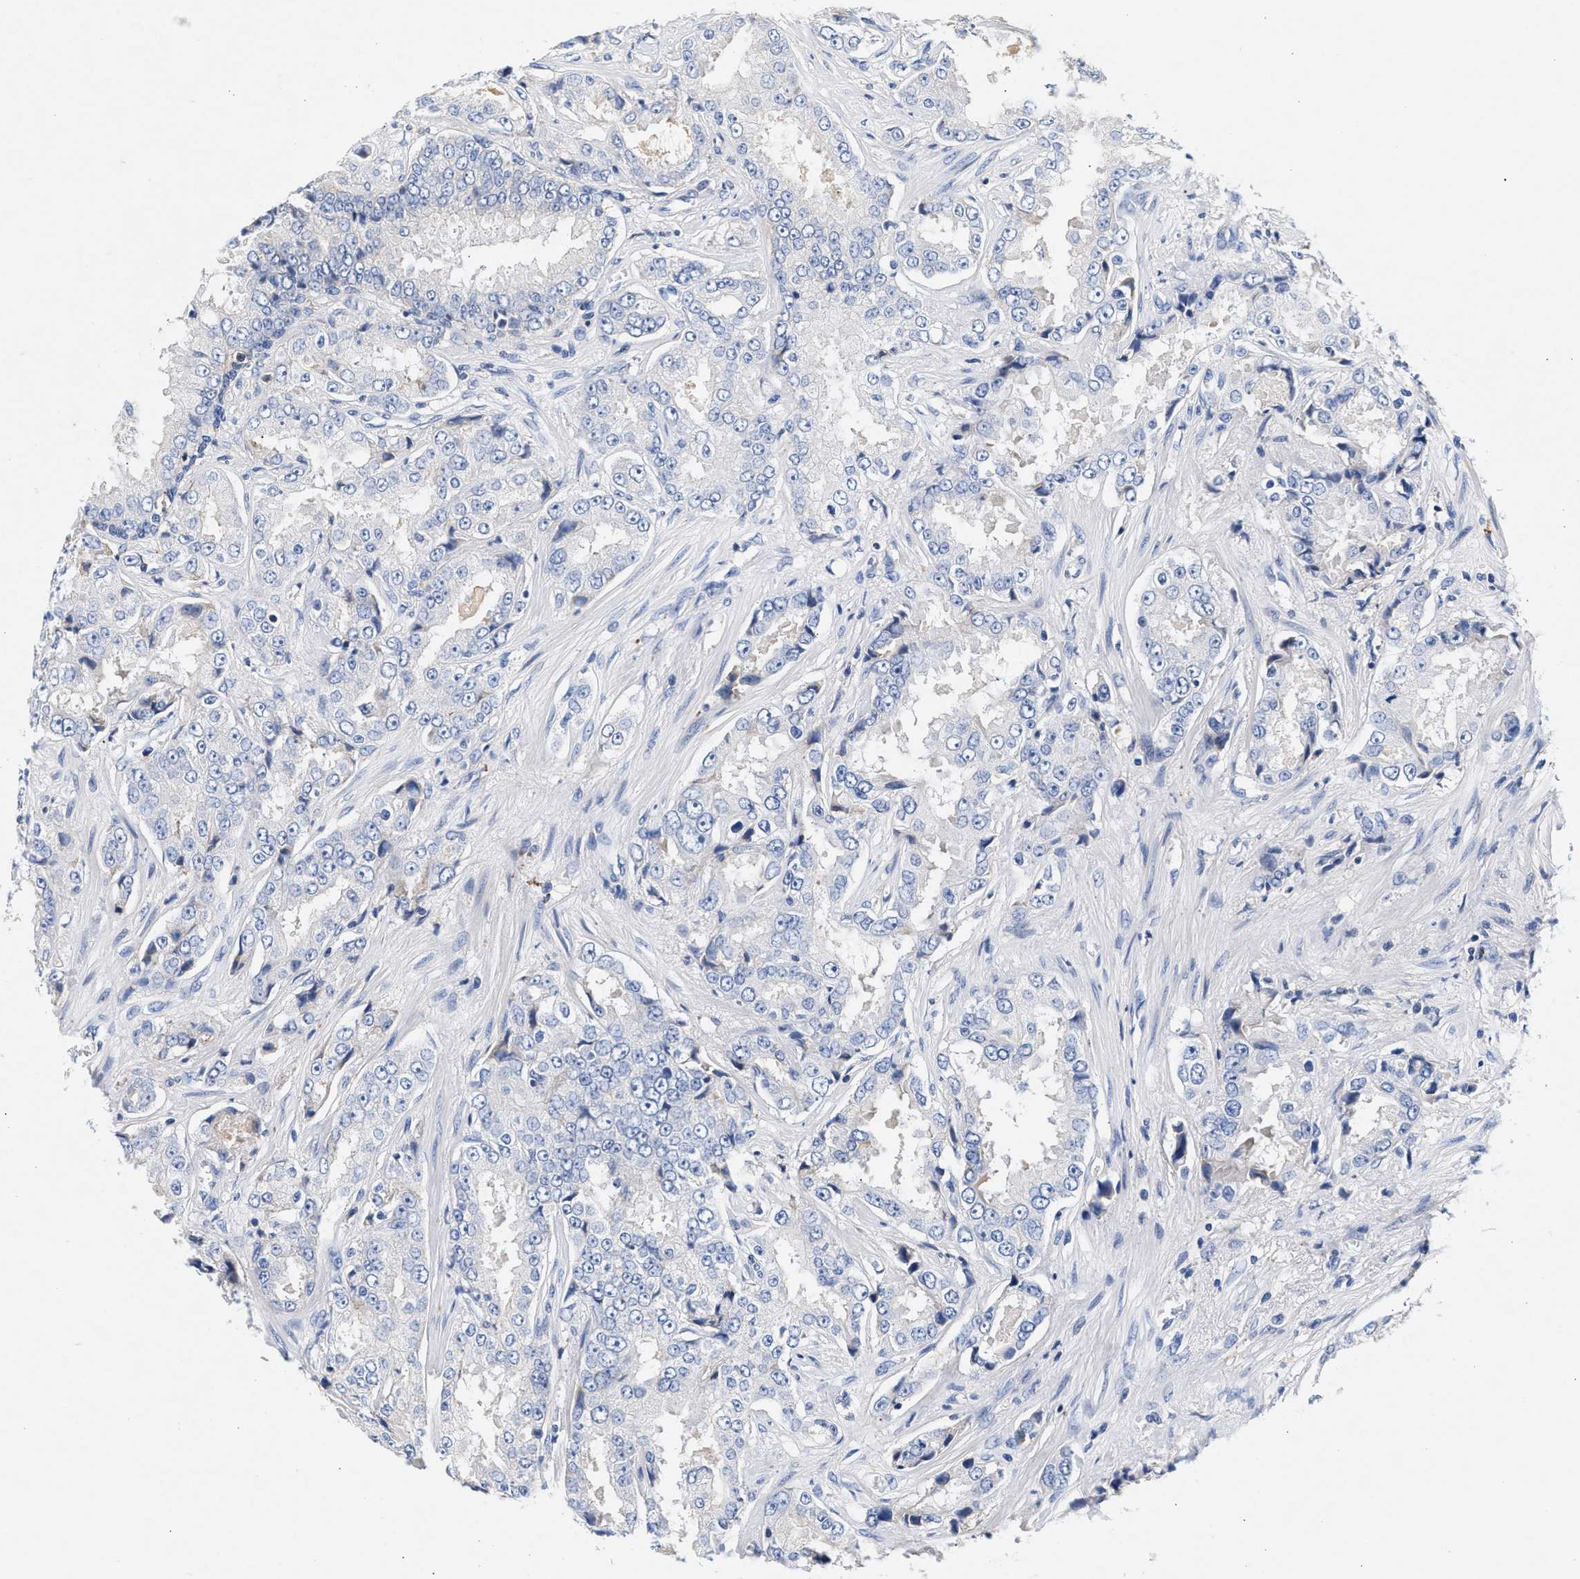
{"staining": {"intensity": "negative", "quantity": "none", "location": "none"}, "tissue": "prostate cancer", "cell_type": "Tumor cells", "image_type": "cancer", "snomed": [{"axis": "morphology", "description": "Adenocarcinoma, High grade"}, {"axis": "topography", "description": "Prostate"}], "caption": "Immunohistochemistry histopathology image of neoplastic tissue: human prostate cancer (high-grade adenocarcinoma) stained with DAB (3,3'-diaminobenzidine) exhibits no significant protein positivity in tumor cells.", "gene": "GNAI3", "patient": {"sex": "male", "age": 73}}